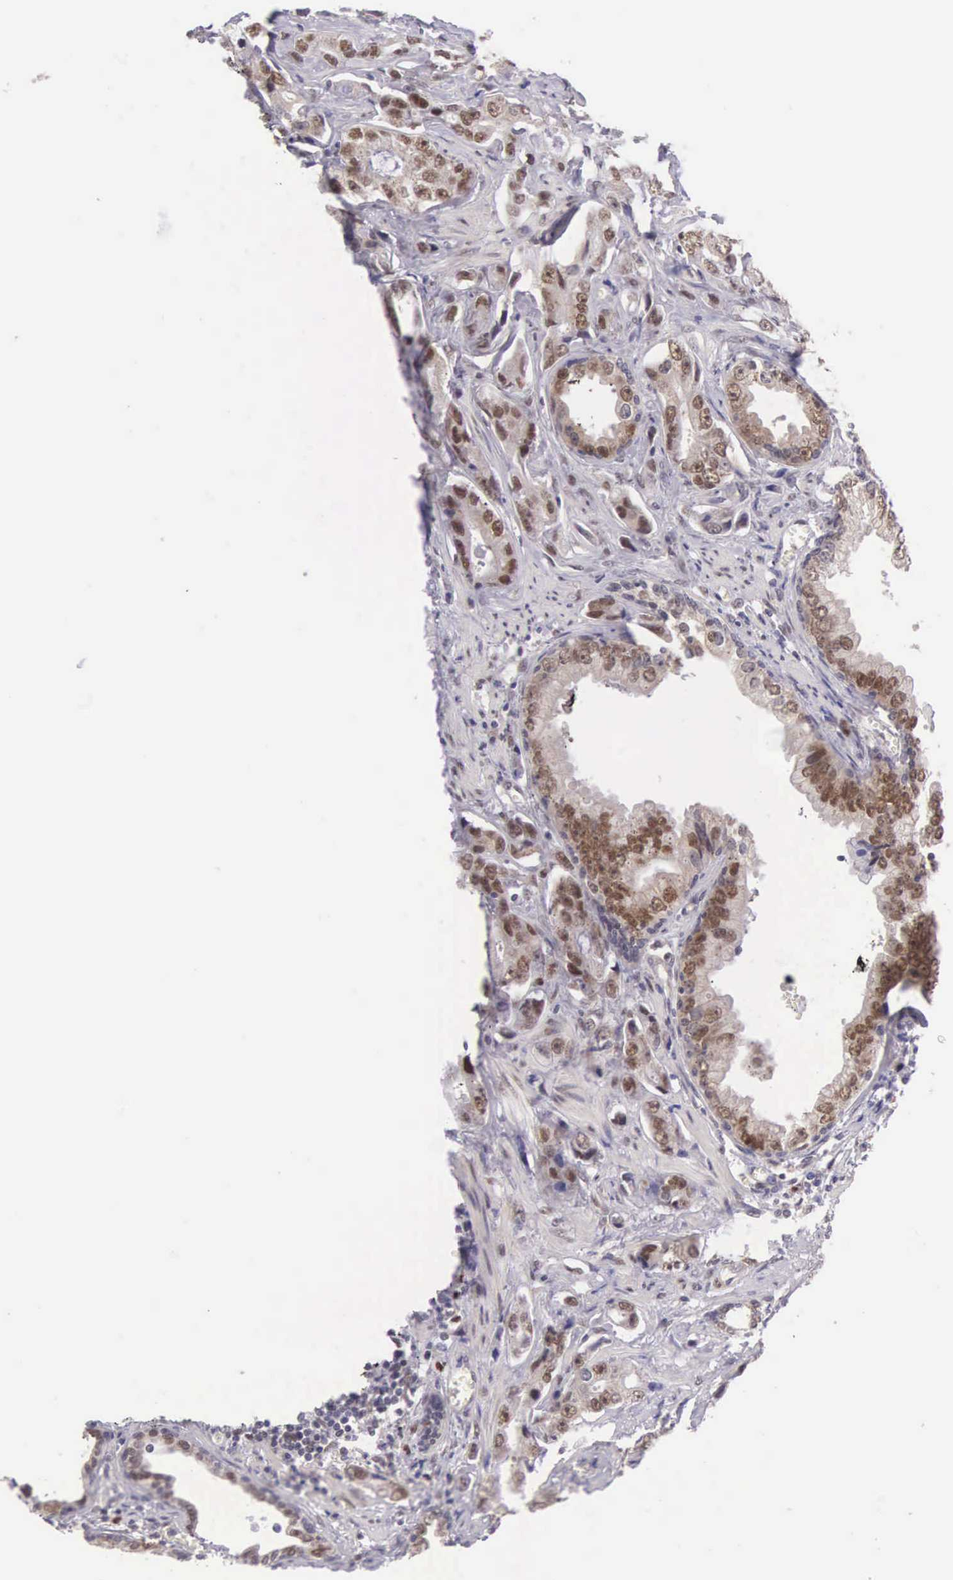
{"staining": {"intensity": "moderate", "quantity": "25%-75%", "location": "nuclear"}, "tissue": "prostate cancer", "cell_type": "Tumor cells", "image_type": "cancer", "snomed": [{"axis": "morphology", "description": "Adenocarcinoma, Low grade"}, {"axis": "topography", "description": "Prostate"}], "caption": "Immunohistochemistry (IHC) of prostate cancer (adenocarcinoma (low-grade)) displays medium levels of moderate nuclear positivity in about 25%-75% of tumor cells.", "gene": "CCDC117", "patient": {"sex": "male", "age": 65}}